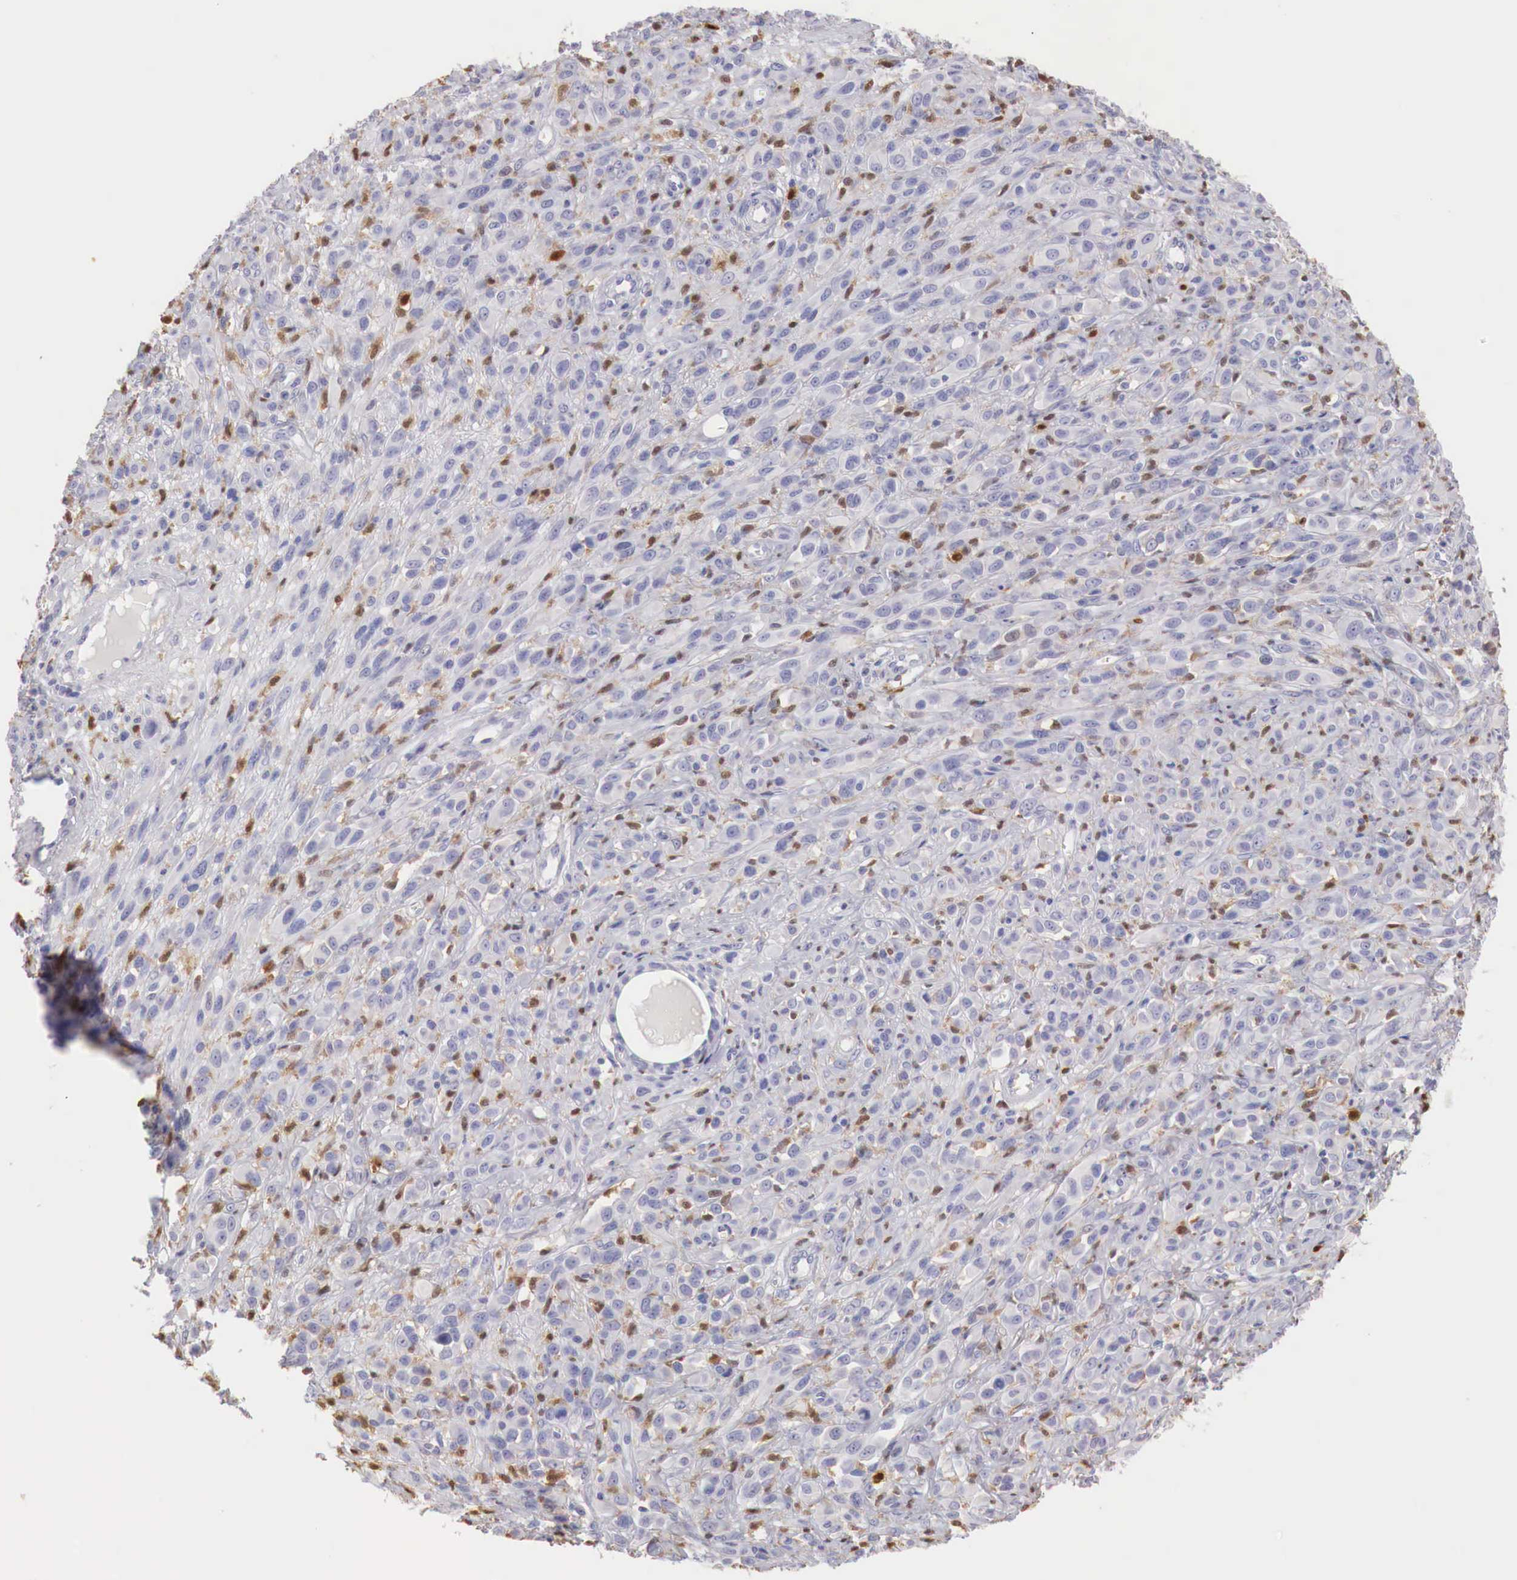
{"staining": {"intensity": "weak", "quantity": "<25%", "location": "cytoplasmic/membranous"}, "tissue": "melanoma", "cell_type": "Tumor cells", "image_type": "cancer", "snomed": [{"axis": "morphology", "description": "Malignant melanoma, NOS"}, {"axis": "topography", "description": "Skin"}], "caption": "Human malignant melanoma stained for a protein using IHC exhibits no staining in tumor cells.", "gene": "RENBP", "patient": {"sex": "male", "age": 51}}